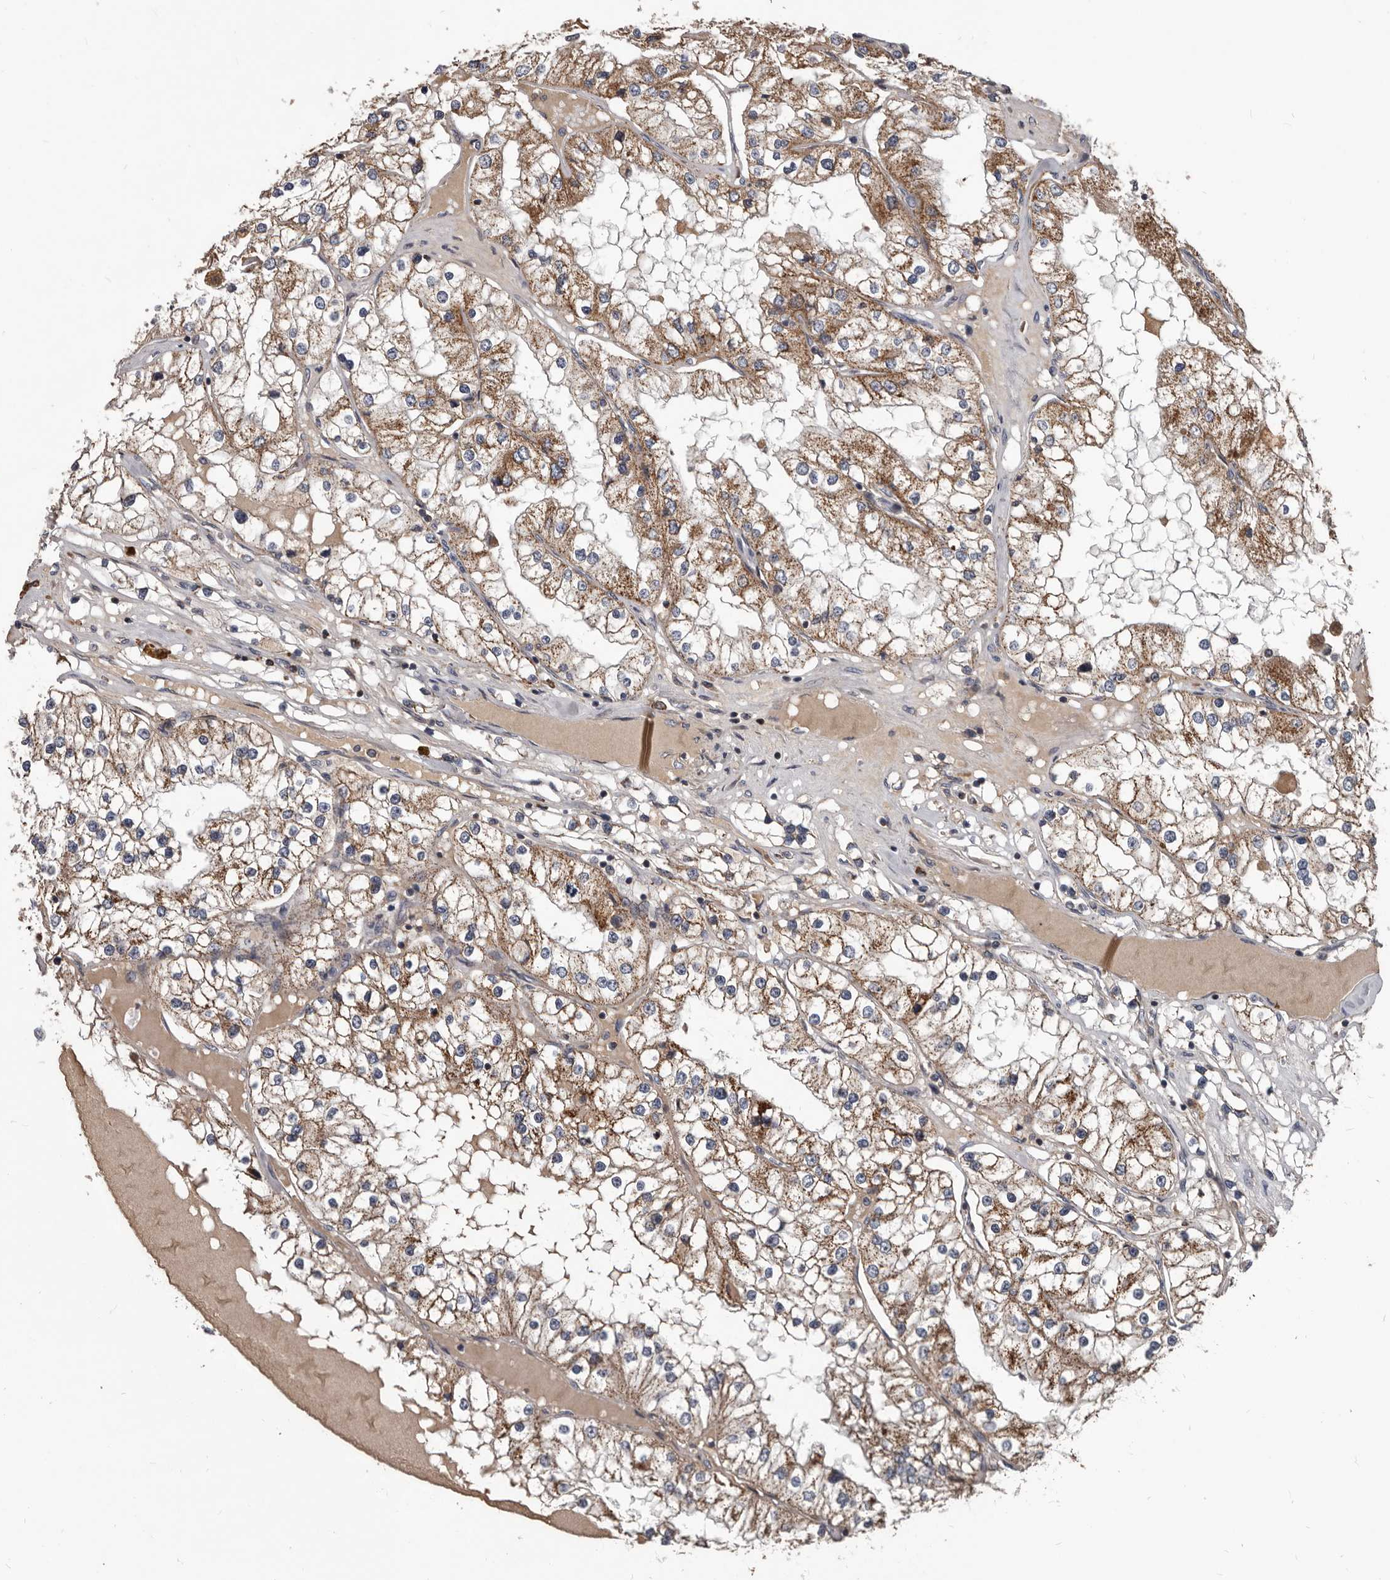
{"staining": {"intensity": "moderate", "quantity": ">75%", "location": "cytoplasmic/membranous"}, "tissue": "renal cancer", "cell_type": "Tumor cells", "image_type": "cancer", "snomed": [{"axis": "morphology", "description": "Adenocarcinoma, NOS"}, {"axis": "topography", "description": "Kidney"}], "caption": "This is an image of IHC staining of renal cancer, which shows moderate expression in the cytoplasmic/membranous of tumor cells.", "gene": "ALDH5A1", "patient": {"sex": "male", "age": 68}}